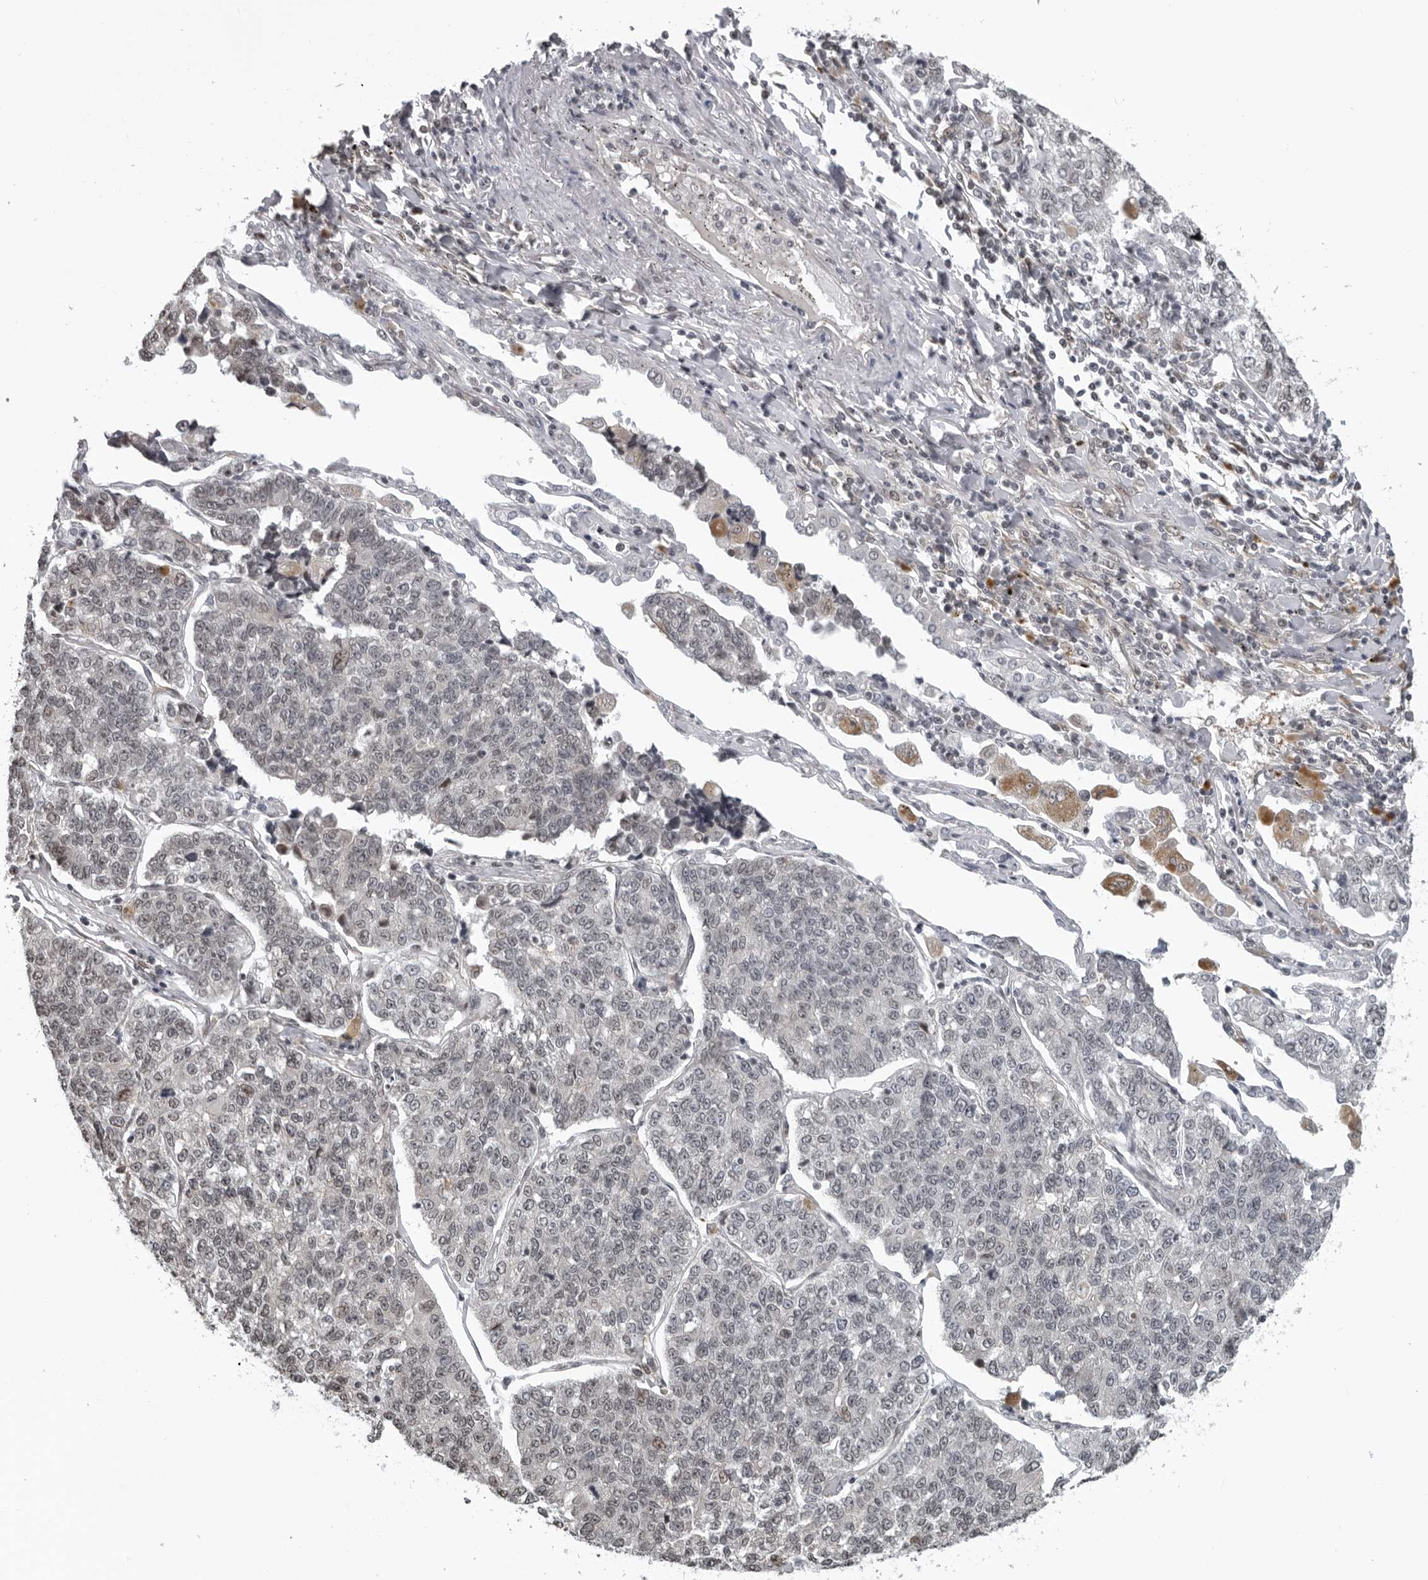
{"staining": {"intensity": "negative", "quantity": "none", "location": "none"}, "tissue": "lung cancer", "cell_type": "Tumor cells", "image_type": "cancer", "snomed": [{"axis": "morphology", "description": "Adenocarcinoma, NOS"}, {"axis": "topography", "description": "Lung"}], "caption": "Protein analysis of lung adenocarcinoma shows no significant positivity in tumor cells.", "gene": "MAF", "patient": {"sex": "male", "age": 49}}